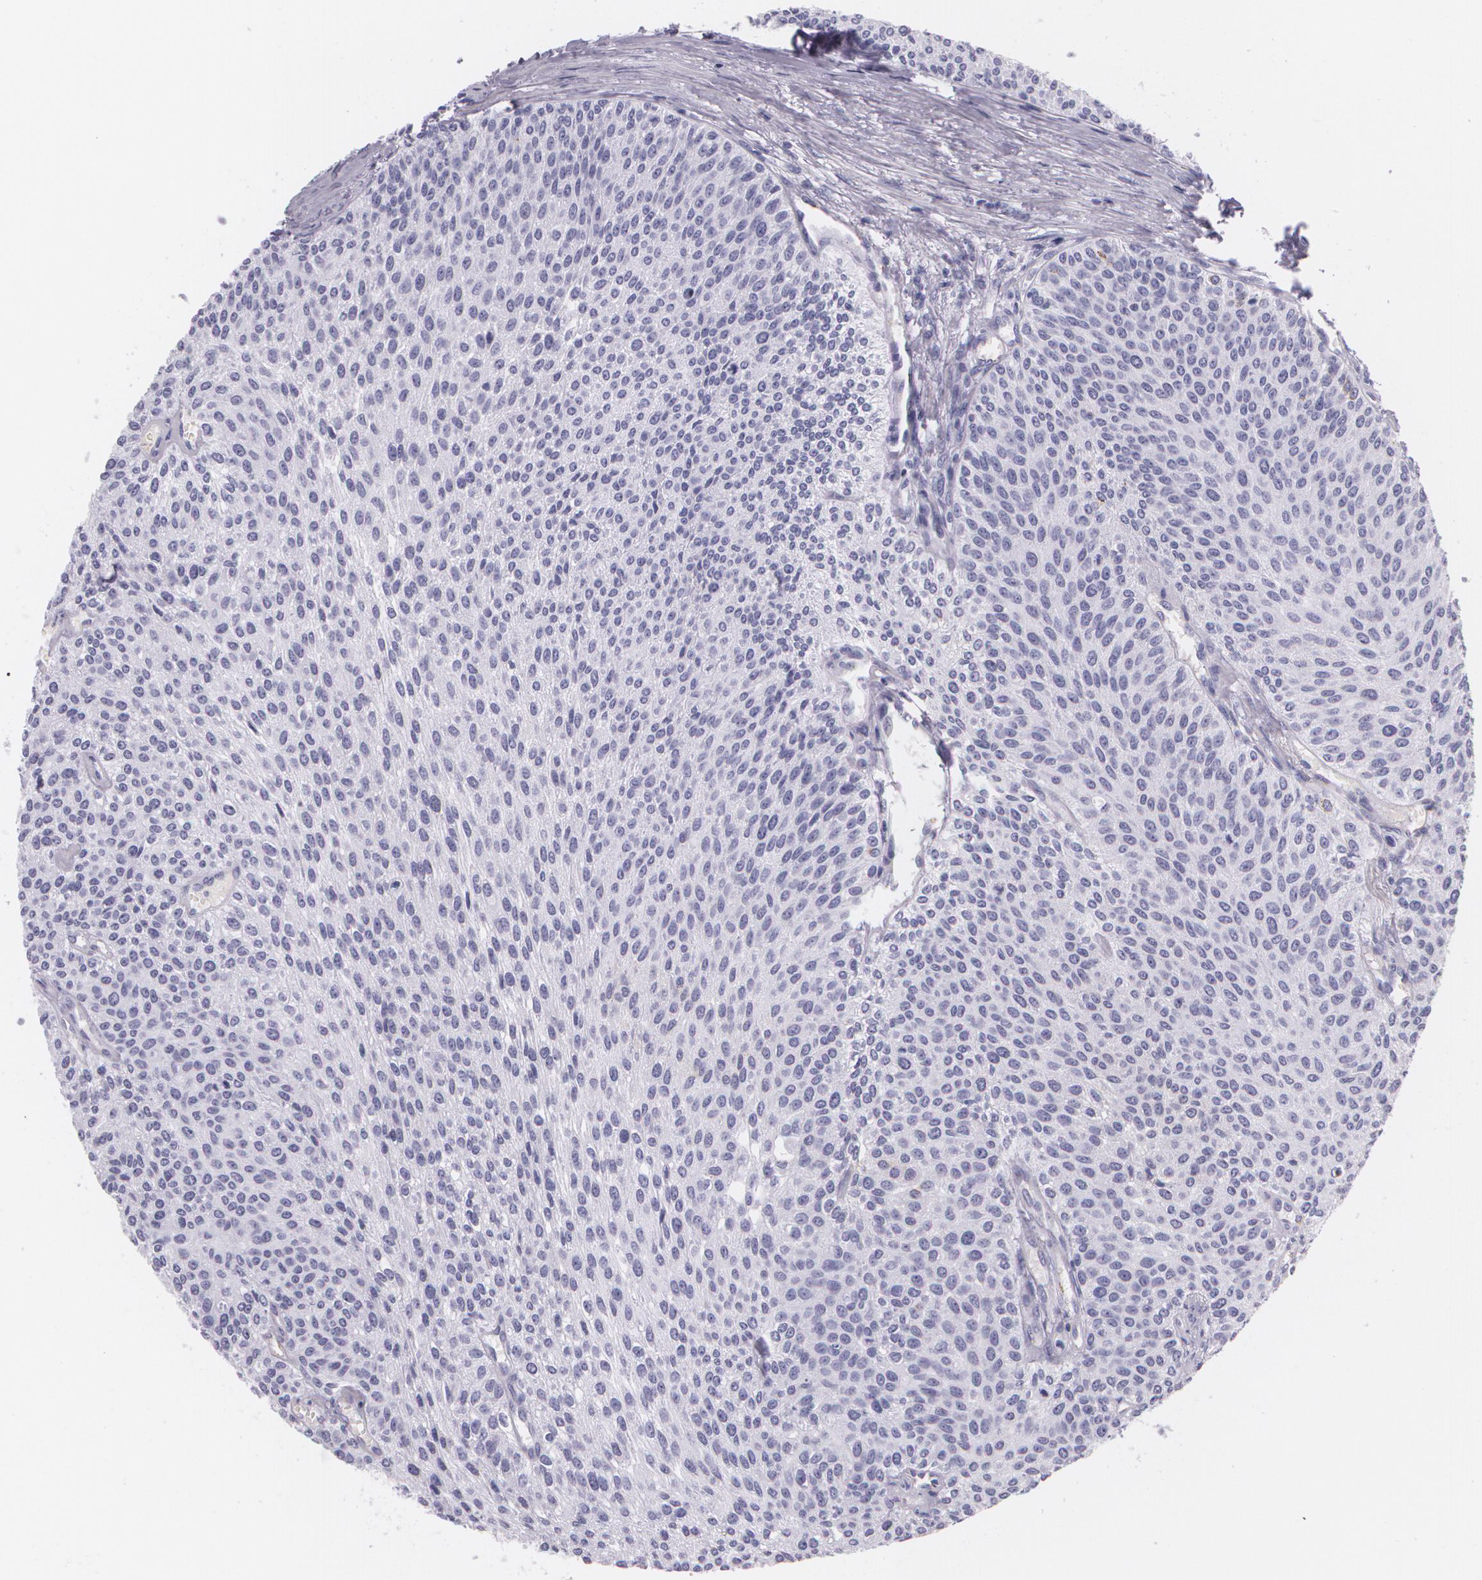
{"staining": {"intensity": "negative", "quantity": "none", "location": "none"}, "tissue": "urothelial cancer", "cell_type": "Tumor cells", "image_type": "cancer", "snomed": [{"axis": "morphology", "description": "Urothelial carcinoma, Low grade"}, {"axis": "topography", "description": "Urinary bladder"}], "caption": "DAB immunohistochemical staining of urothelial carcinoma (low-grade) displays no significant positivity in tumor cells.", "gene": "DLG4", "patient": {"sex": "female", "age": 73}}